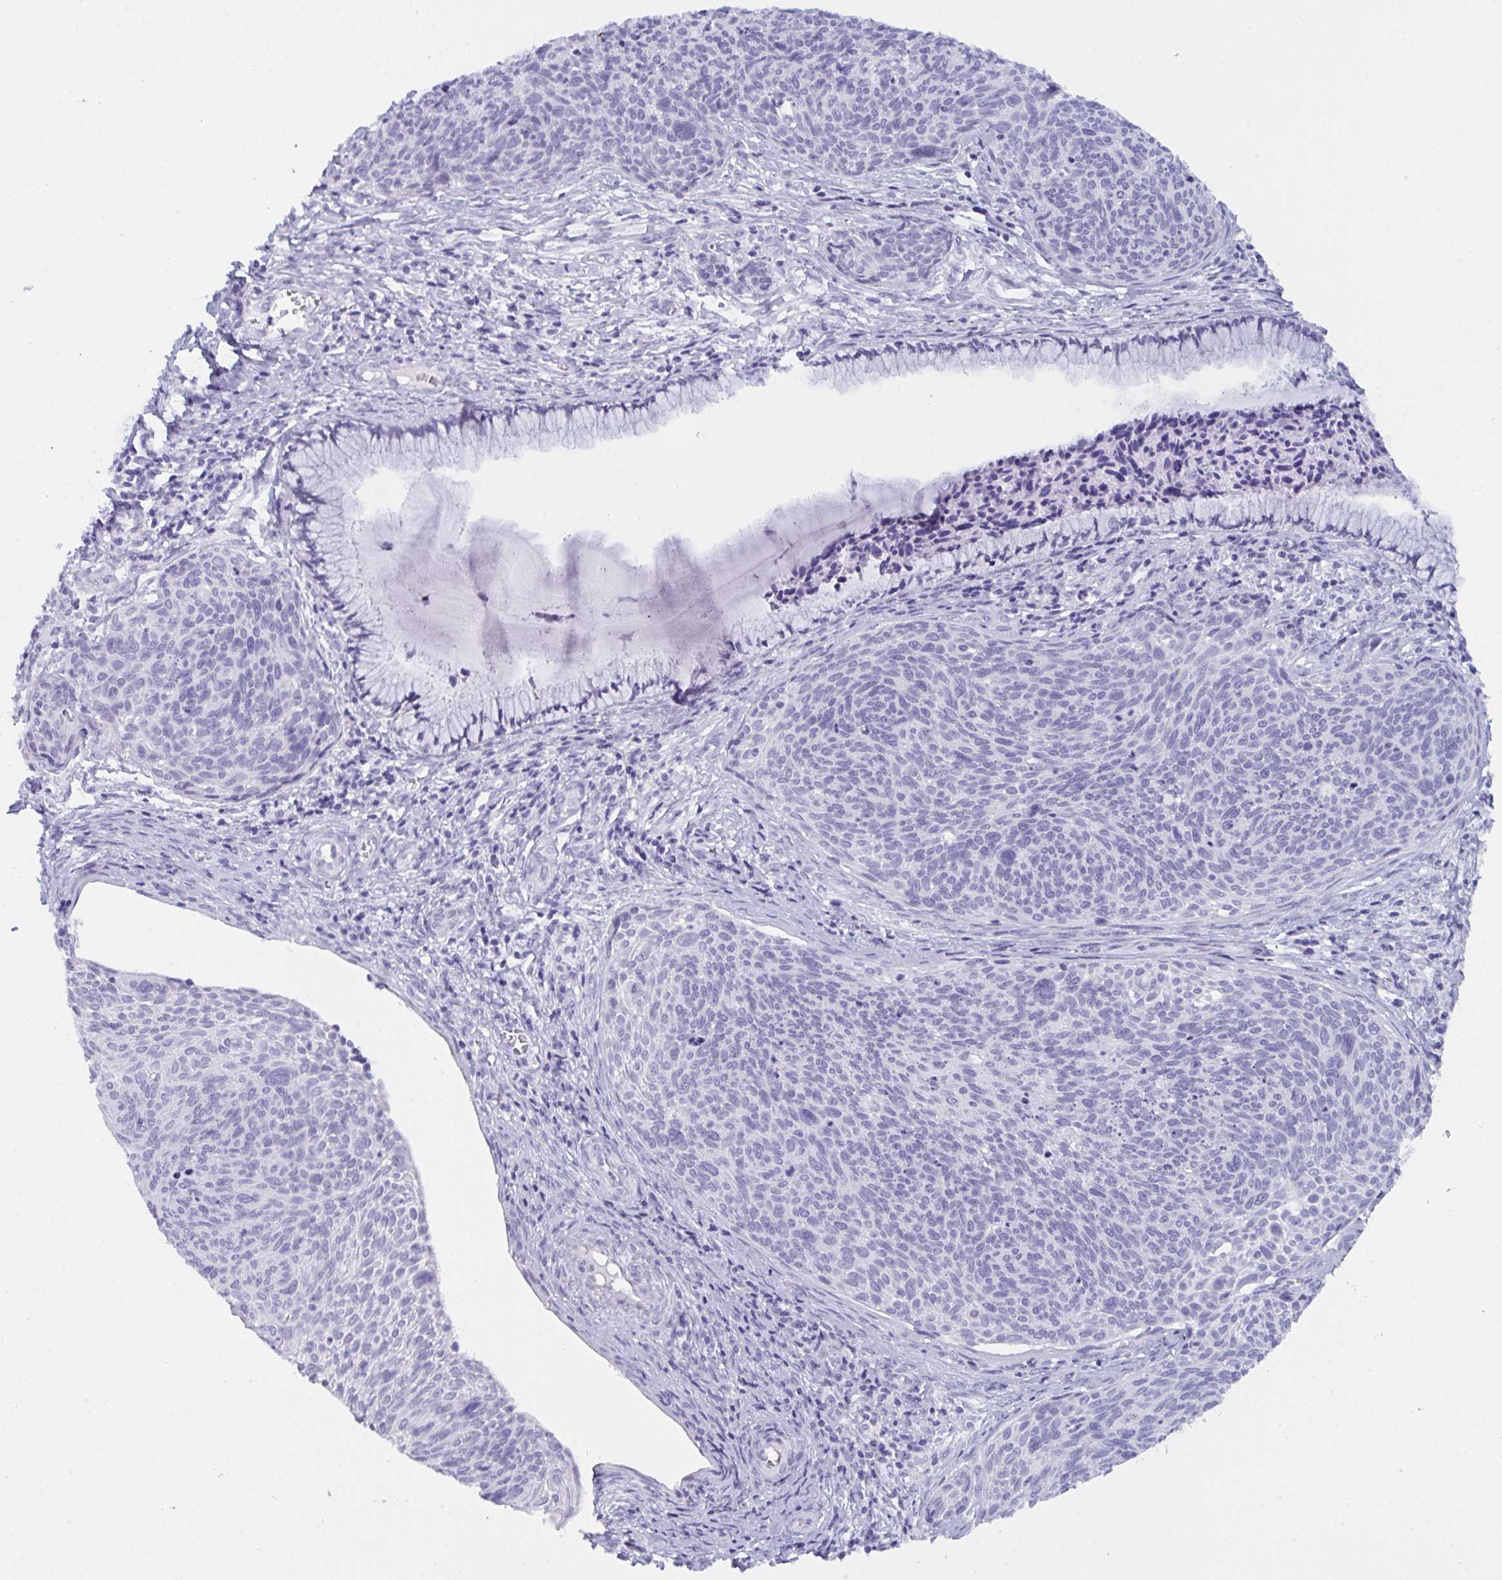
{"staining": {"intensity": "negative", "quantity": "none", "location": "none"}, "tissue": "cervical cancer", "cell_type": "Tumor cells", "image_type": "cancer", "snomed": [{"axis": "morphology", "description": "Squamous cell carcinoma, NOS"}, {"axis": "topography", "description": "Cervix"}], "caption": "This is an immunohistochemistry image of cervical cancer (squamous cell carcinoma). There is no expression in tumor cells.", "gene": "PRDM9", "patient": {"sex": "female", "age": 49}}